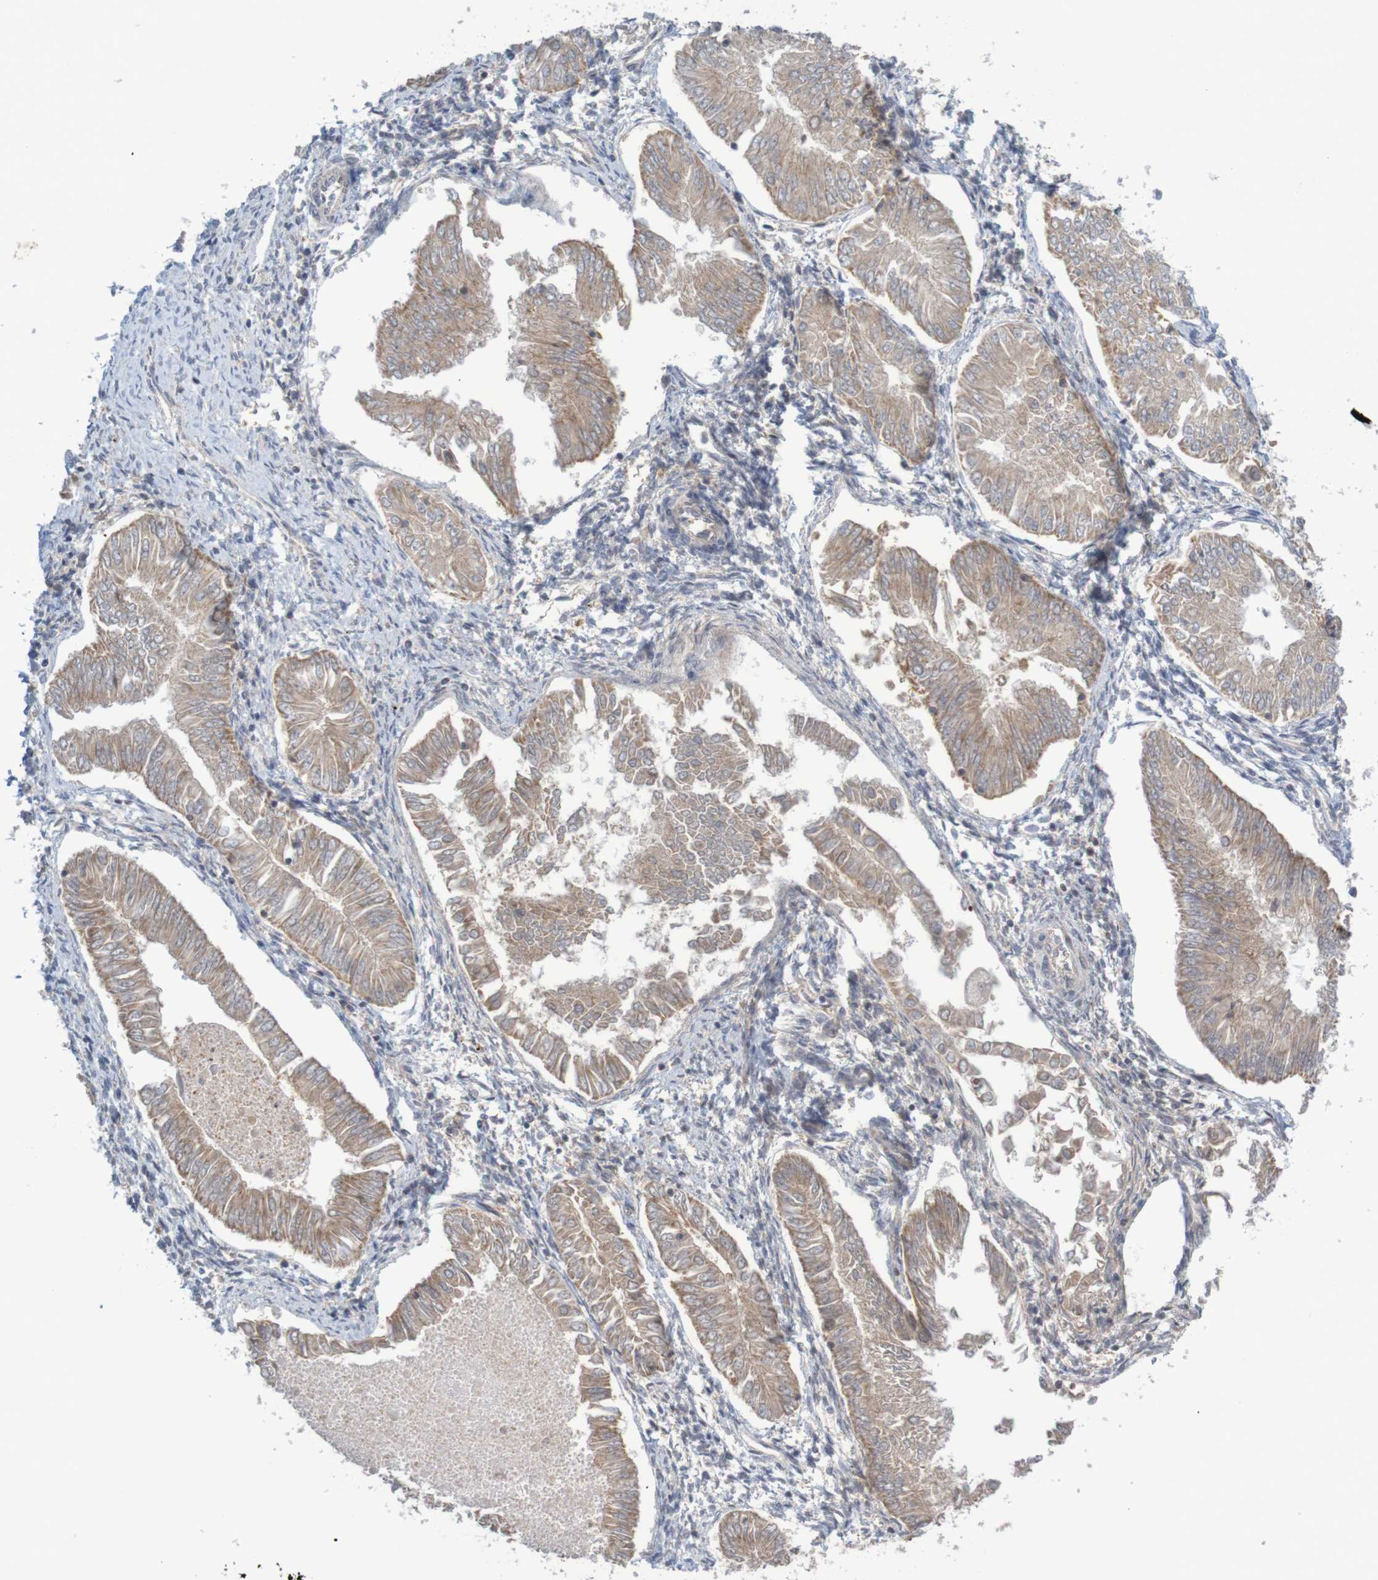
{"staining": {"intensity": "weak", "quantity": ">75%", "location": "cytoplasmic/membranous"}, "tissue": "endometrial cancer", "cell_type": "Tumor cells", "image_type": "cancer", "snomed": [{"axis": "morphology", "description": "Adenocarcinoma, NOS"}, {"axis": "topography", "description": "Endometrium"}], "caption": "Immunohistochemistry histopathology image of human adenocarcinoma (endometrial) stained for a protein (brown), which shows low levels of weak cytoplasmic/membranous staining in approximately >75% of tumor cells.", "gene": "ANKK1", "patient": {"sex": "female", "age": 53}}